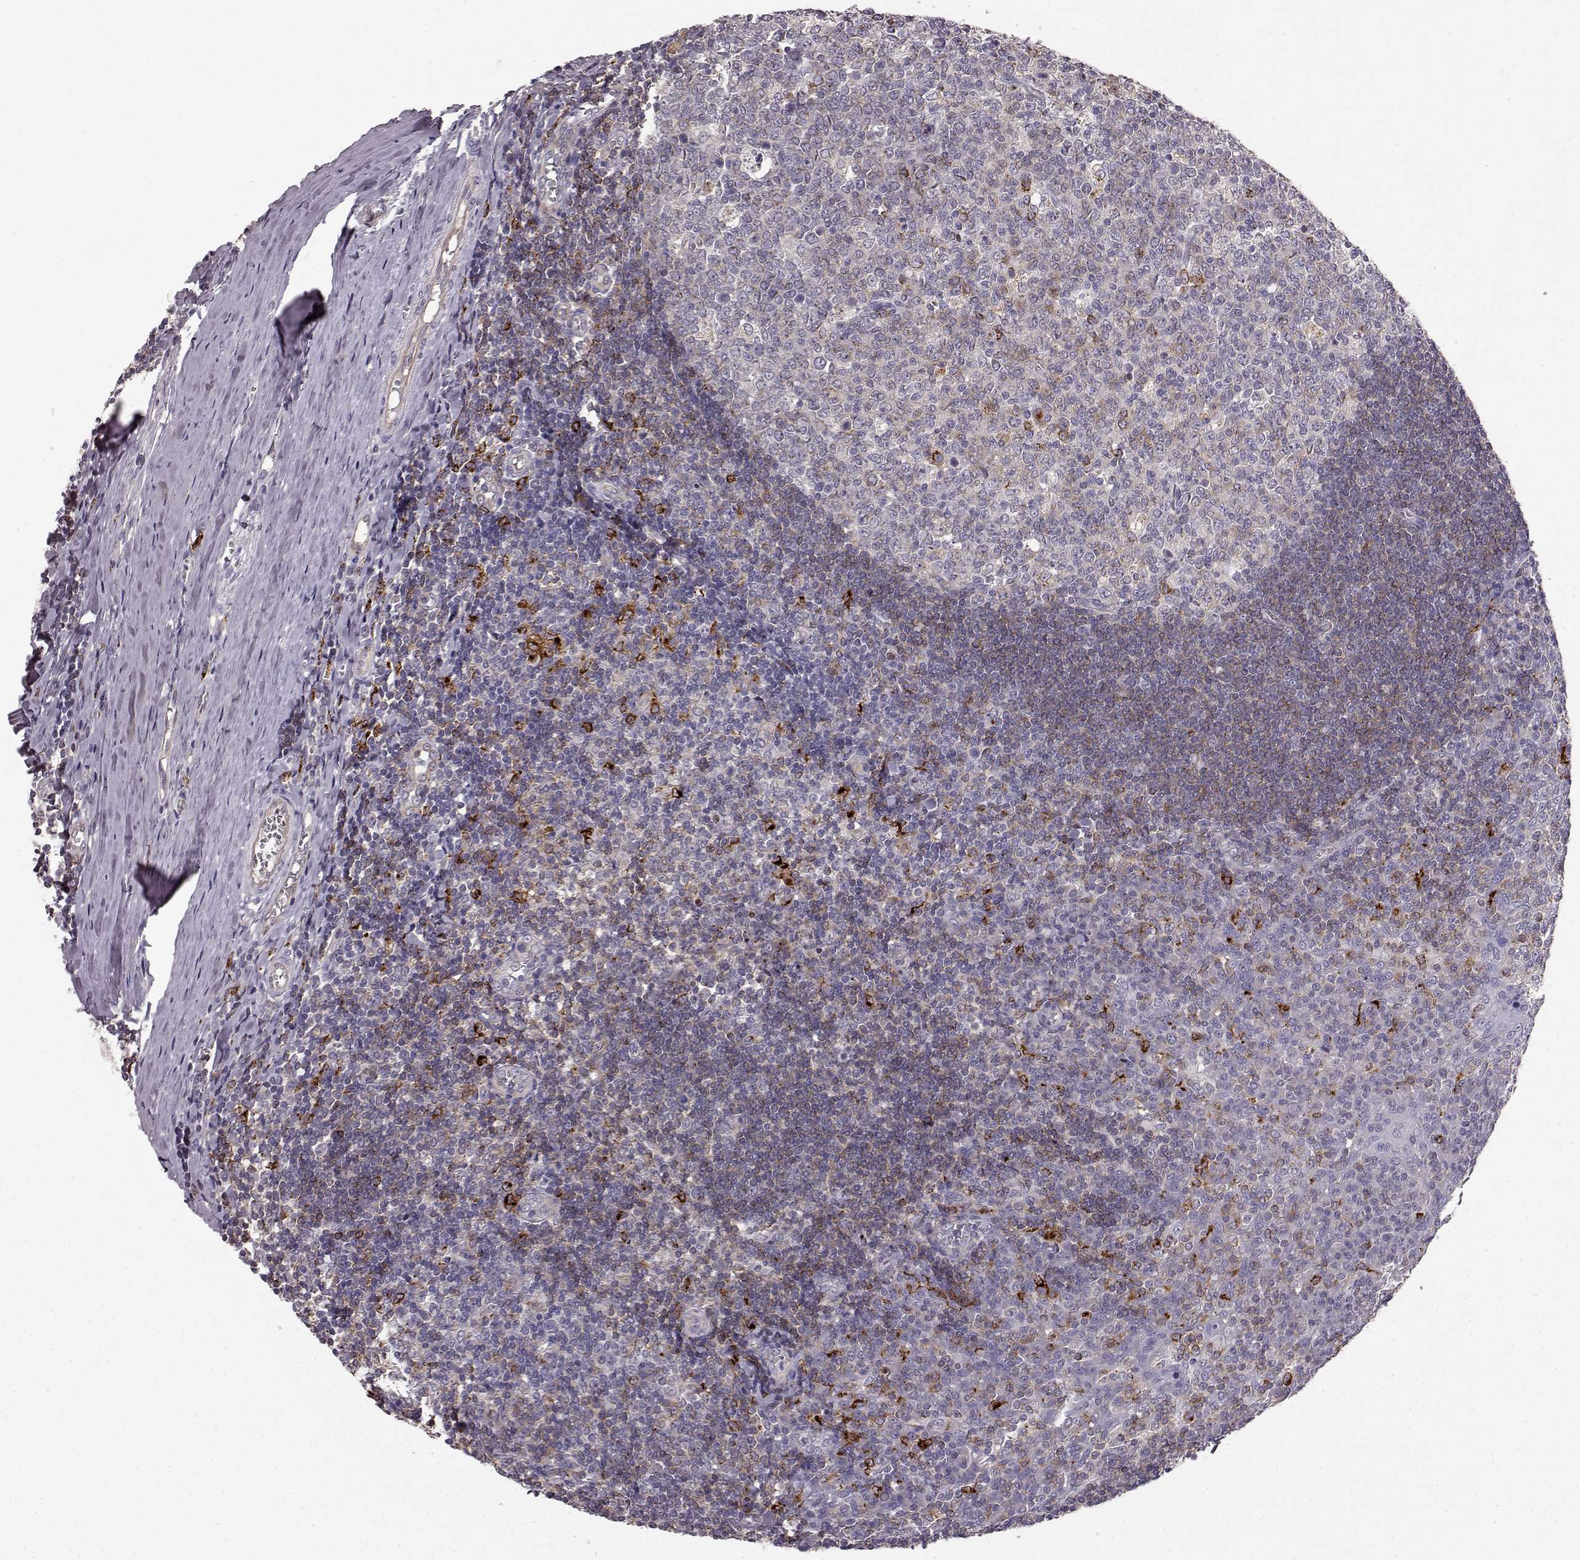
{"staining": {"intensity": "moderate", "quantity": "<25%", "location": "cytoplasmic/membranous"}, "tissue": "tonsil", "cell_type": "Germinal center cells", "image_type": "normal", "snomed": [{"axis": "morphology", "description": "Normal tissue, NOS"}, {"axis": "topography", "description": "Tonsil"}], "caption": "A brown stain labels moderate cytoplasmic/membranous expression of a protein in germinal center cells of normal tonsil. The staining was performed using DAB, with brown indicating positive protein expression. Nuclei are stained blue with hematoxylin.", "gene": "CCNF", "patient": {"sex": "female", "age": 12}}